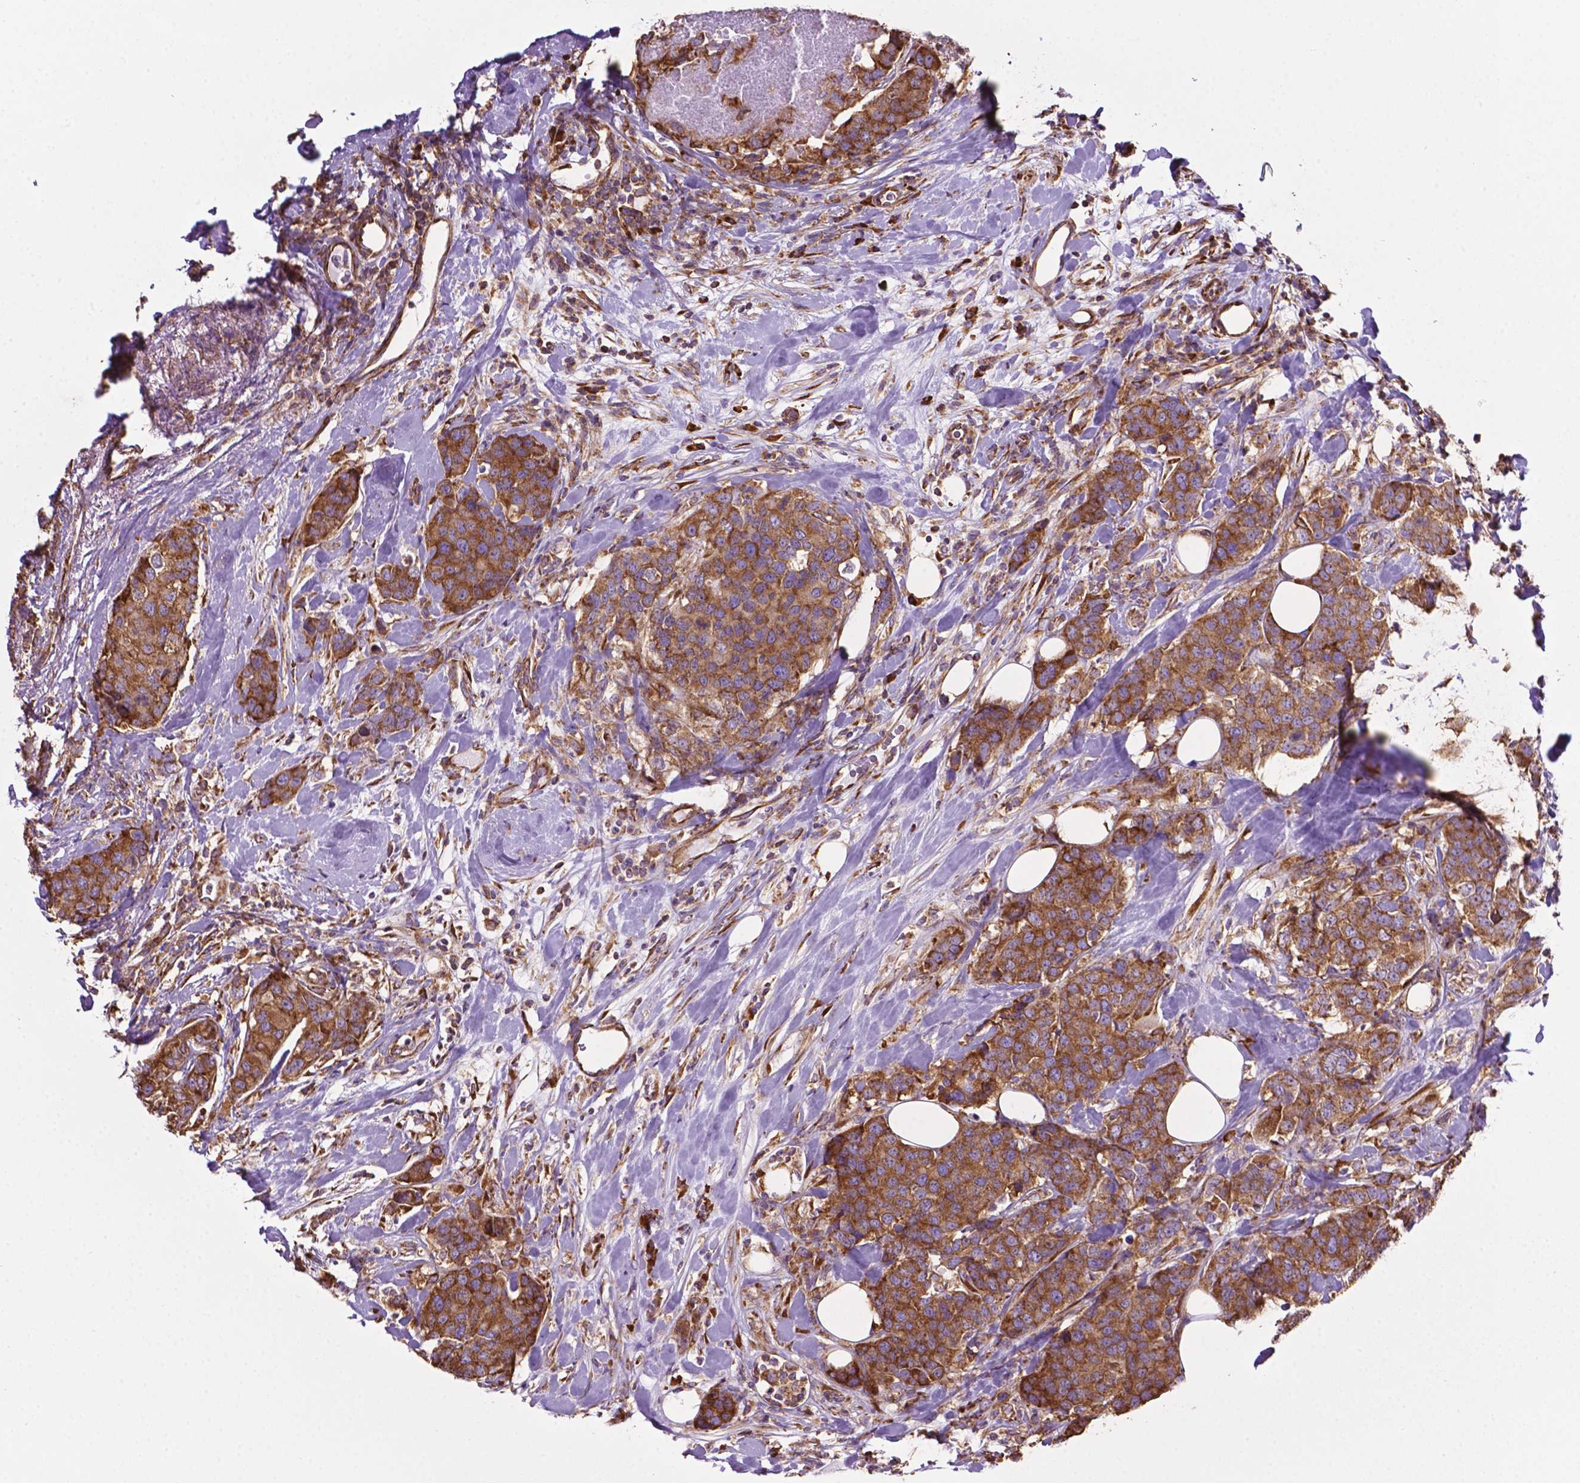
{"staining": {"intensity": "moderate", "quantity": ">75%", "location": "cytoplasmic/membranous"}, "tissue": "breast cancer", "cell_type": "Tumor cells", "image_type": "cancer", "snomed": [{"axis": "morphology", "description": "Lobular carcinoma"}, {"axis": "topography", "description": "Breast"}], "caption": "A micrograph of breast cancer stained for a protein shows moderate cytoplasmic/membranous brown staining in tumor cells.", "gene": "RPL29", "patient": {"sex": "female", "age": 59}}